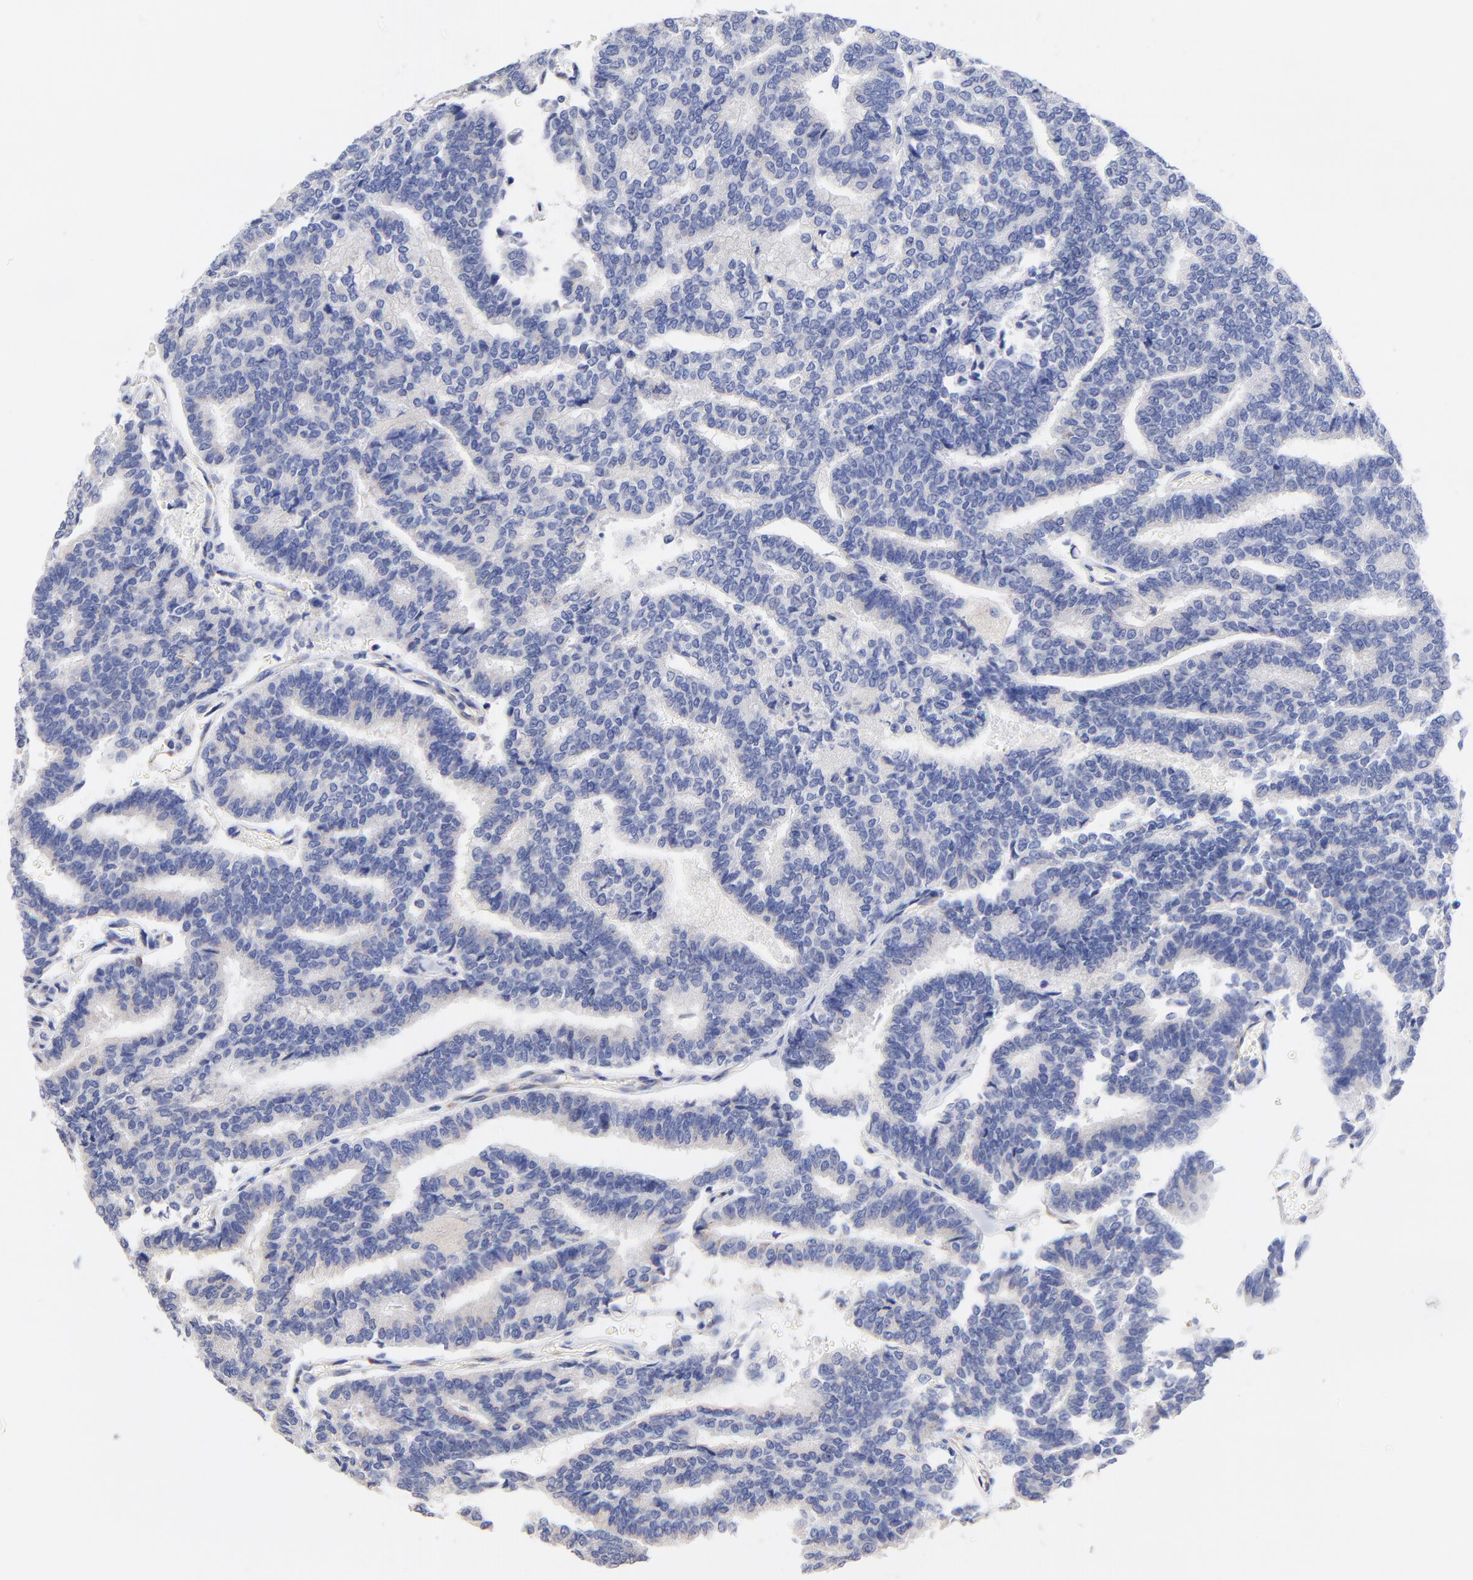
{"staining": {"intensity": "negative", "quantity": "none", "location": "none"}, "tissue": "thyroid cancer", "cell_type": "Tumor cells", "image_type": "cancer", "snomed": [{"axis": "morphology", "description": "Papillary adenocarcinoma, NOS"}, {"axis": "topography", "description": "Thyroid gland"}], "caption": "This is an IHC image of human thyroid cancer. There is no expression in tumor cells.", "gene": "LAX1", "patient": {"sex": "female", "age": 35}}